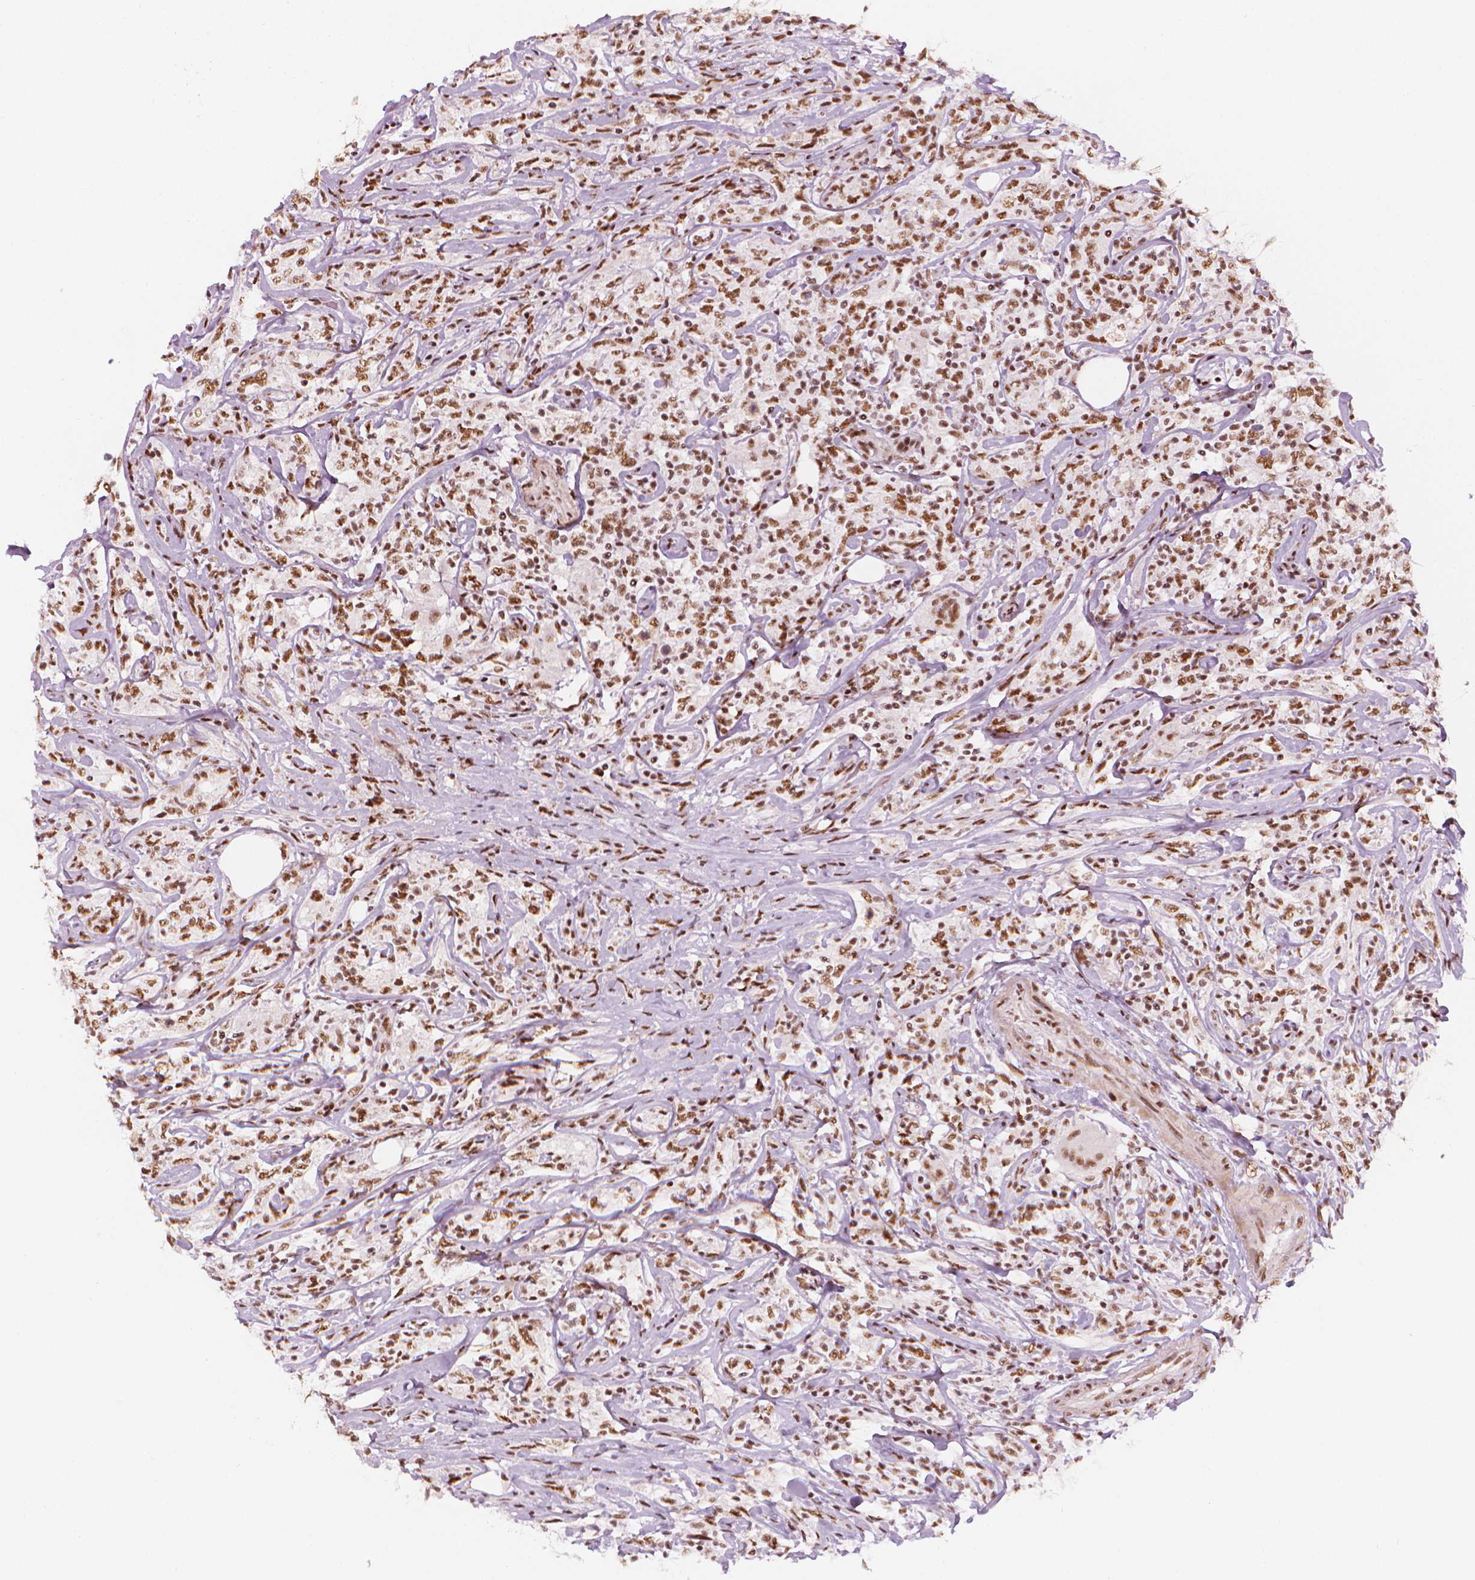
{"staining": {"intensity": "moderate", "quantity": ">75%", "location": "nuclear"}, "tissue": "lymphoma", "cell_type": "Tumor cells", "image_type": "cancer", "snomed": [{"axis": "morphology", "description": "Malignant lymphoma, non-Hodgkin's type, High grade"}, {"axis": "topography", "description": "Lymph node"}], "caption": "Immunohistochemistry of human lymphoma shows medium levels of moderate nuclear positivity in about >75% of tumor cells. The staining was performed using DAB, with brown indicating positive protein expression. Nuclei are stained blue with hematoxylin.", "gene": "ELF2", "patient": {"sex": "female", "age": 84}}